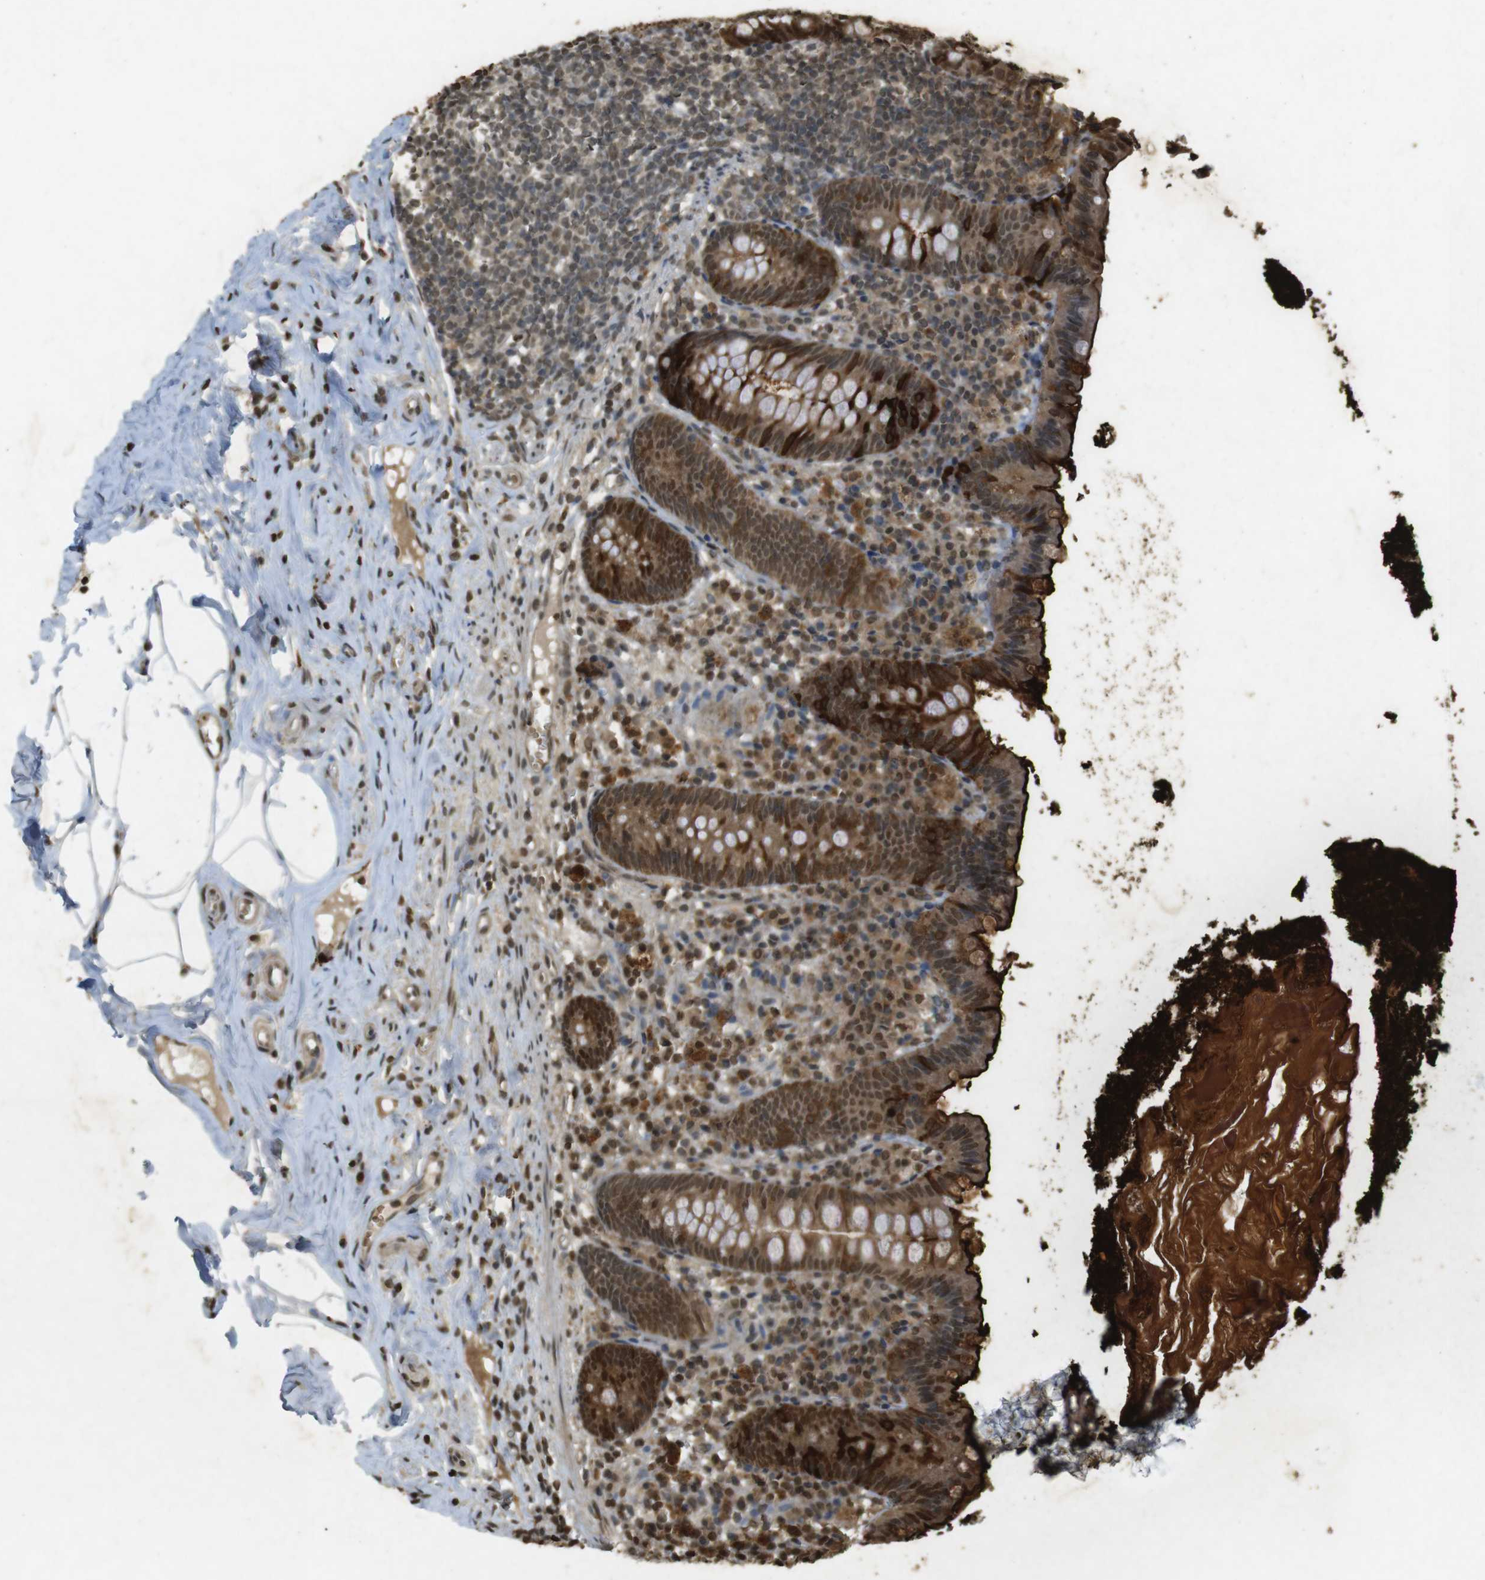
{"staining": {"intensity": "moderate", "quantity": ">75%", "location": "cytoplasmic/membranous,nuclear"}, "tissue": "appendix", "cell_type": "Glandular cells", "image_type": "normal", "snomed": [{"axis": "morphology", "description": "Normal tissue, NOS"}, {"axis": "topography", "description": "Appendix"}], "caption": "A photomicrograph of human appendix stained for a protein reveals moderate cytoplasmic/membranous,nuclear brown staining in glandular cells.", "gene": "ORC4", "patient": {"sex": "male", "age": 52}}